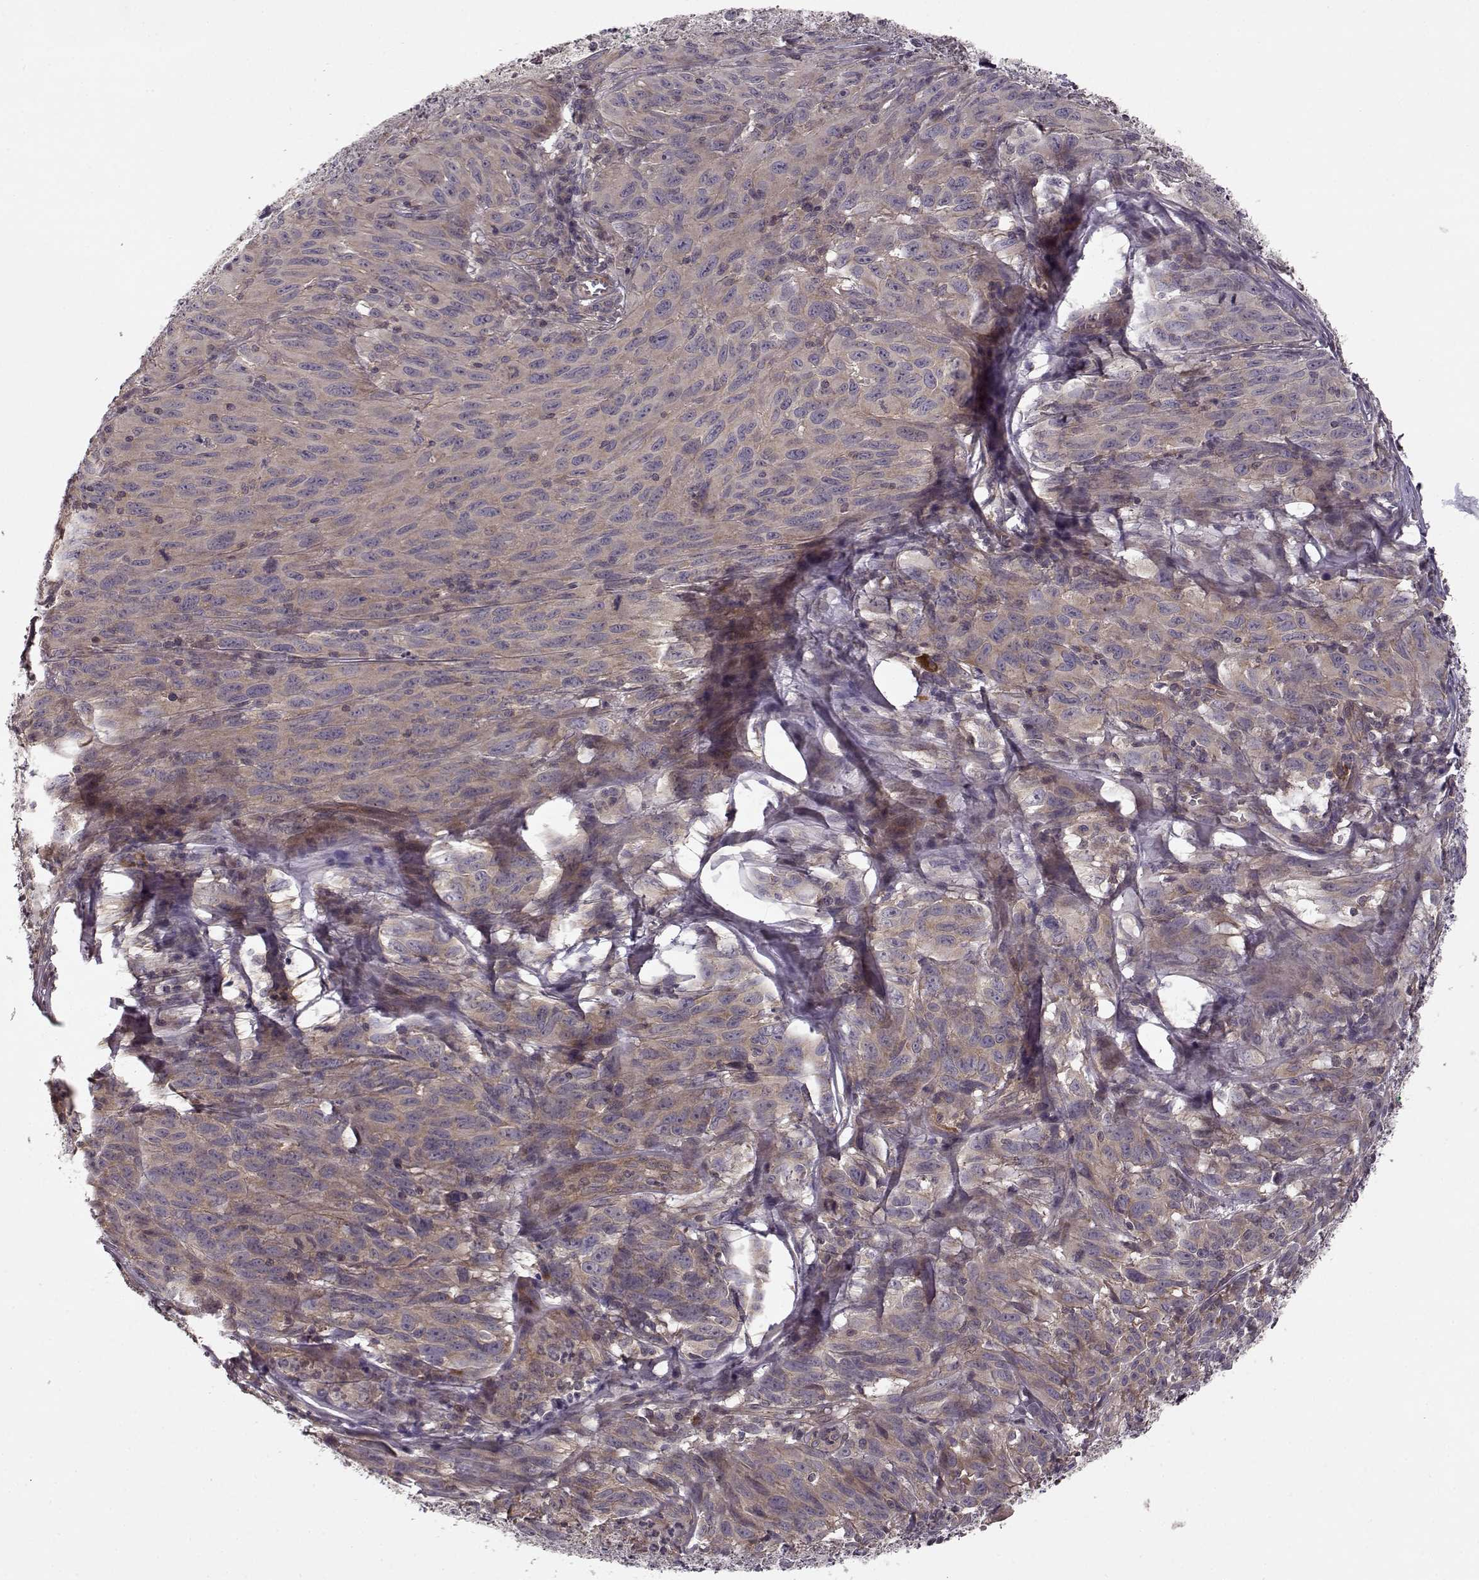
{"staining": {"intensity": "weak", "quantity": "25%-75%", "location": "cytoplasmic/membranous"}, "tissue": "melanoma", "cell_type": "Tumor cells", "image_type": "cancer", "snomed": [{"axis": "morphology", "description": "Malignant melanoma, NOS"}, {"axis": "topography", "description": "Vulva, labia, clitoris and Bartholin´s gland, NO"}], "caption": "Brown immunohistochemical staining in melanoma exhibits weak cytoplasmic/membranous expression in approximately 25%-75% of tumor cells.", "gene": "SLAIN2", "patient": {"sex": "female", "age": 75}}